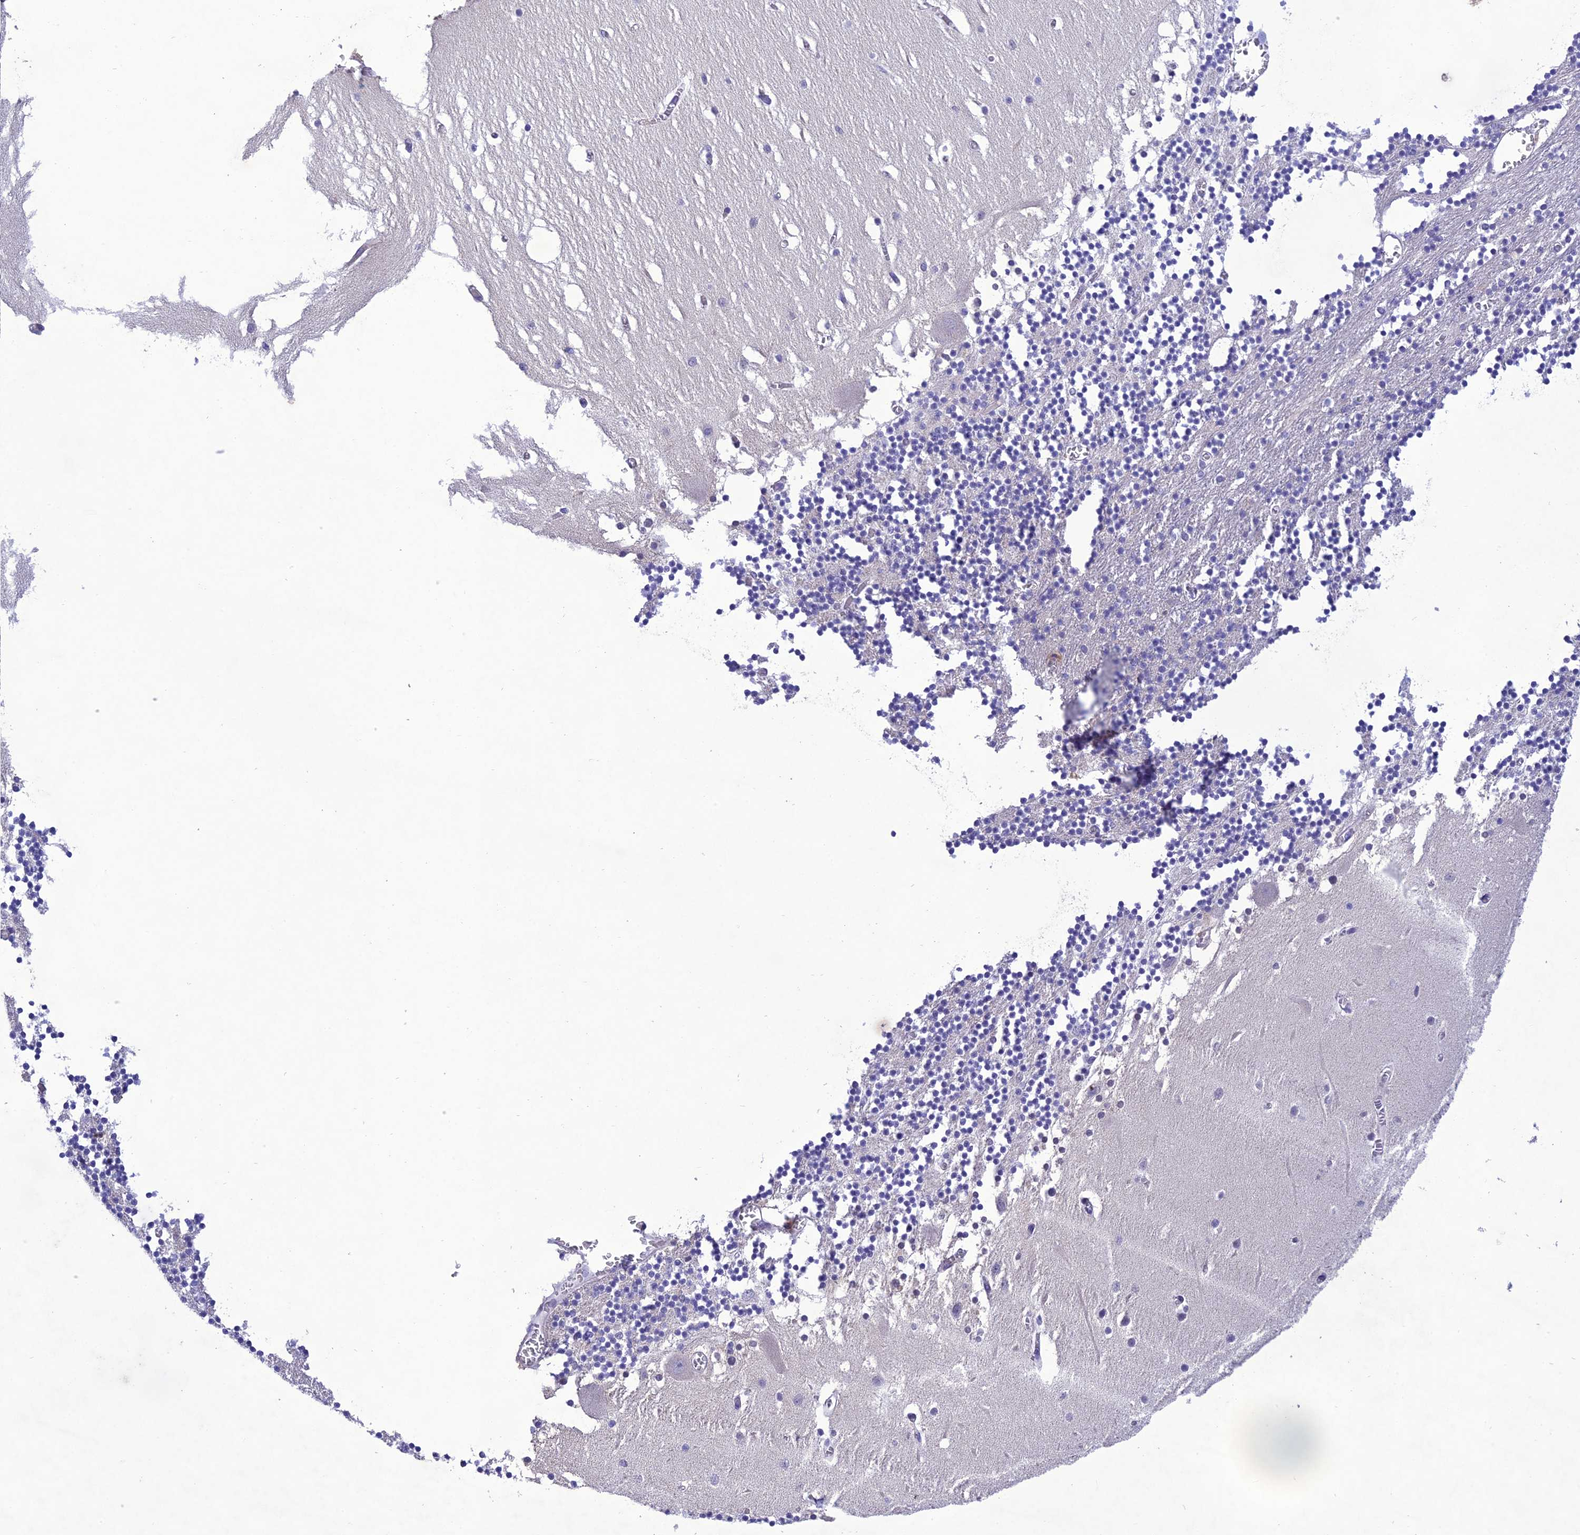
{"staining": {"intensity": "negative", "quantity": "none", "location": "none"}, "tissue": "cerebellum", "cell_type": "Cells in granular layer", "image_type": "normal", "snomed": [{"axis": "morphology", "description": "Normal tissue, NOS"}, {"axis": "topography", "description": "Cerebellum"}], "caption": "The image reveals no staining of cells in granular layer in unremarkable cerebellum.", "gene": "SNX24", "patient": {"sex": "female", "age": 28}}